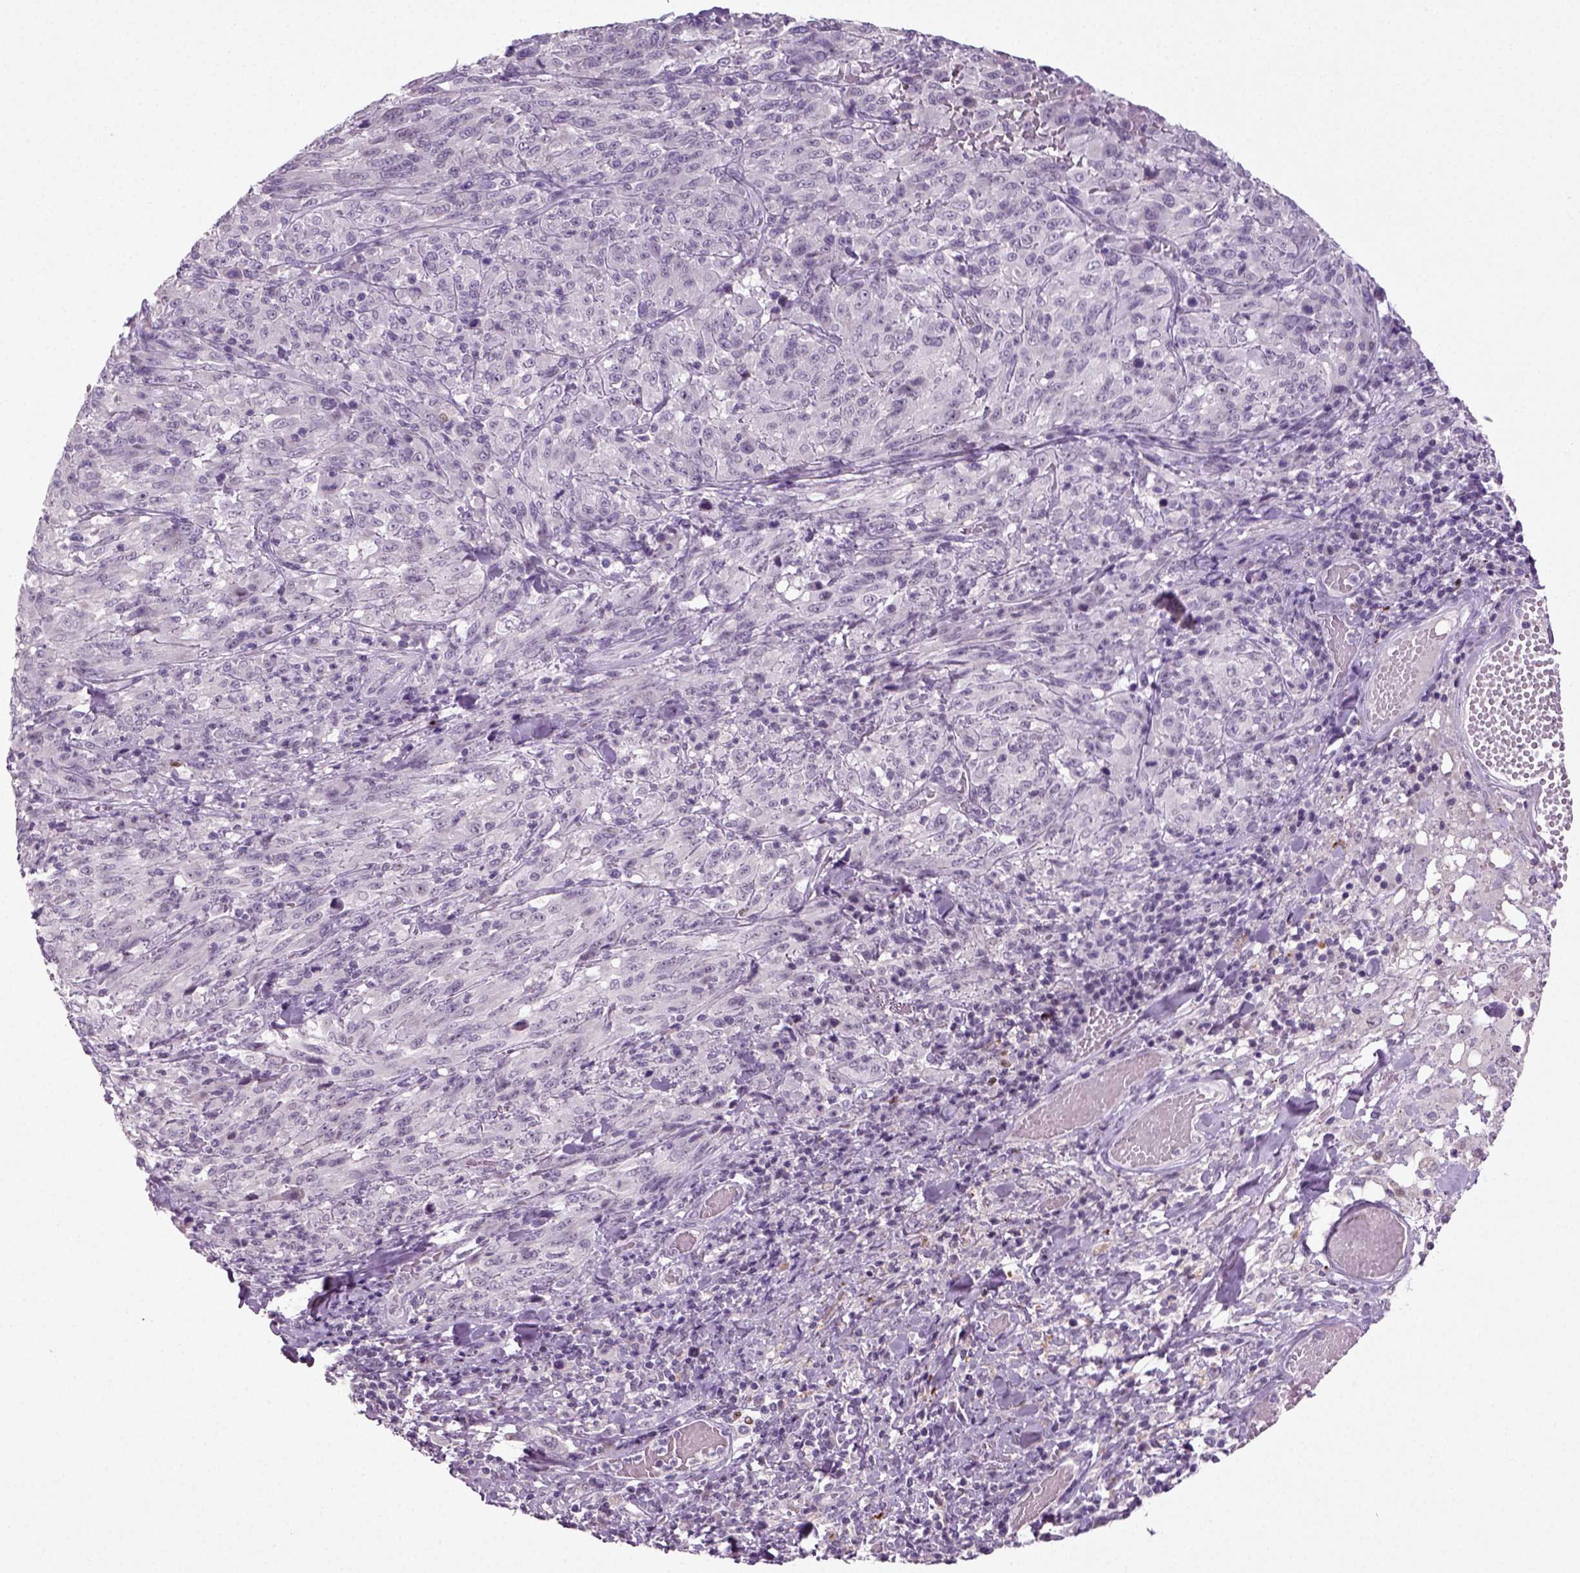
{"staining": {"intensity": "negative", "quantity": "none", "location": "none"}, "tissue": "melanoma", "cell_type": "Tumor cells", "image_type": "cancer", "snomed": [{"axis": "morphology", "description": "Malignant melanoma, NOS"}, {"axis": "topography", "description": "Skin"}], "caption": "Tumor cells show no significant protein staining in malignant melanoma.", "gene": "SYNGAP1", "patient": {"sex": "female", "age": 91}}